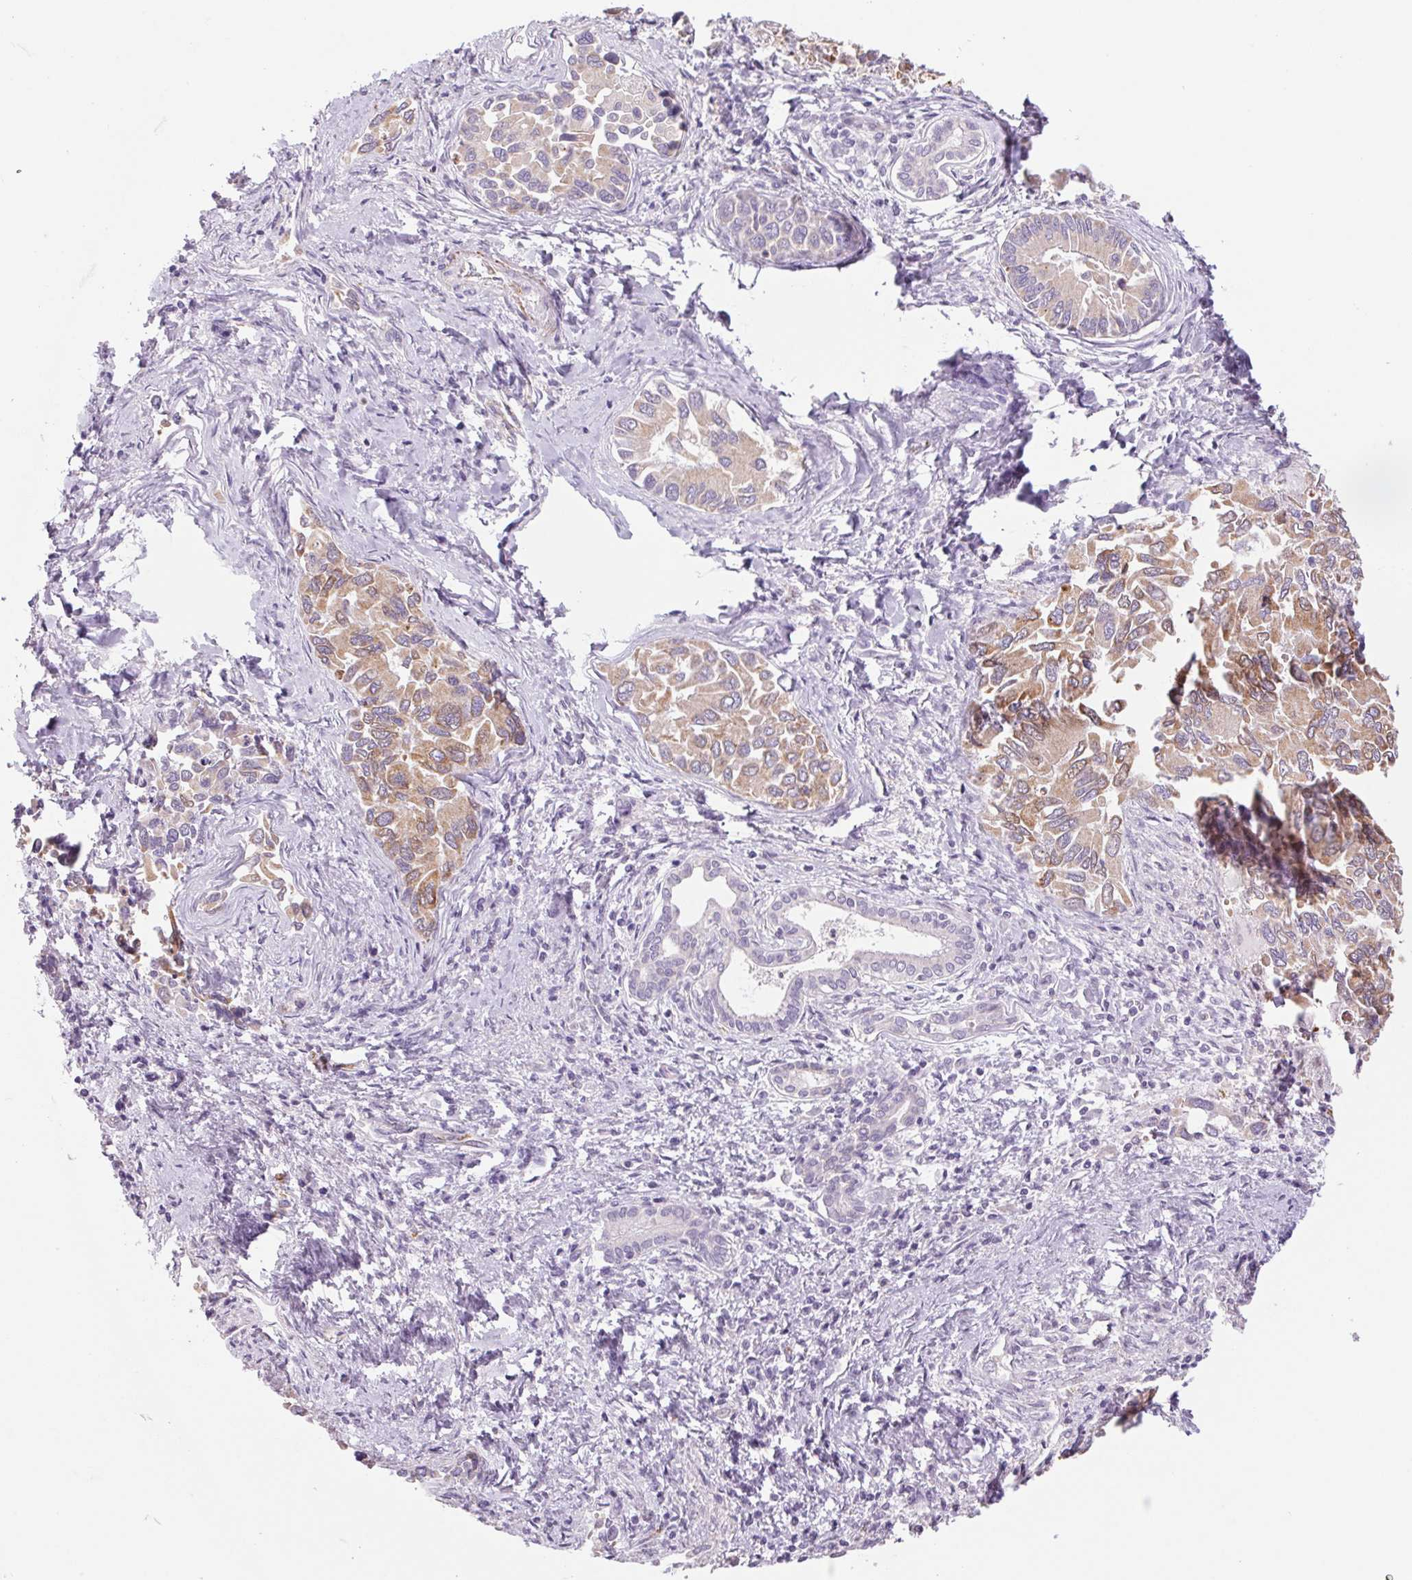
{"staining": {"intensity": "moderate", "quantity": "<25%", "location": "cytoplasmic/membranous"}, "tissue": "liver cancer", "cell_type": "Tumor cells", "image_type": "cancer", "snomed": [{"axis": "morphology", "description": "Cholangiocarcinoma"}, {"axis": "topography", "description": "Liver"}], "caption": "Cholangiocarcinoma (liver) stained with immunohistochemistry displays moderate cytoplasmic/membranous staining in approximately <25% of tumor cells. (brown staining indicates protein expression, while blue staining denotes nuclei).", "gene": "IGFL3", "patient": {"sex": "male", "age": 66}}